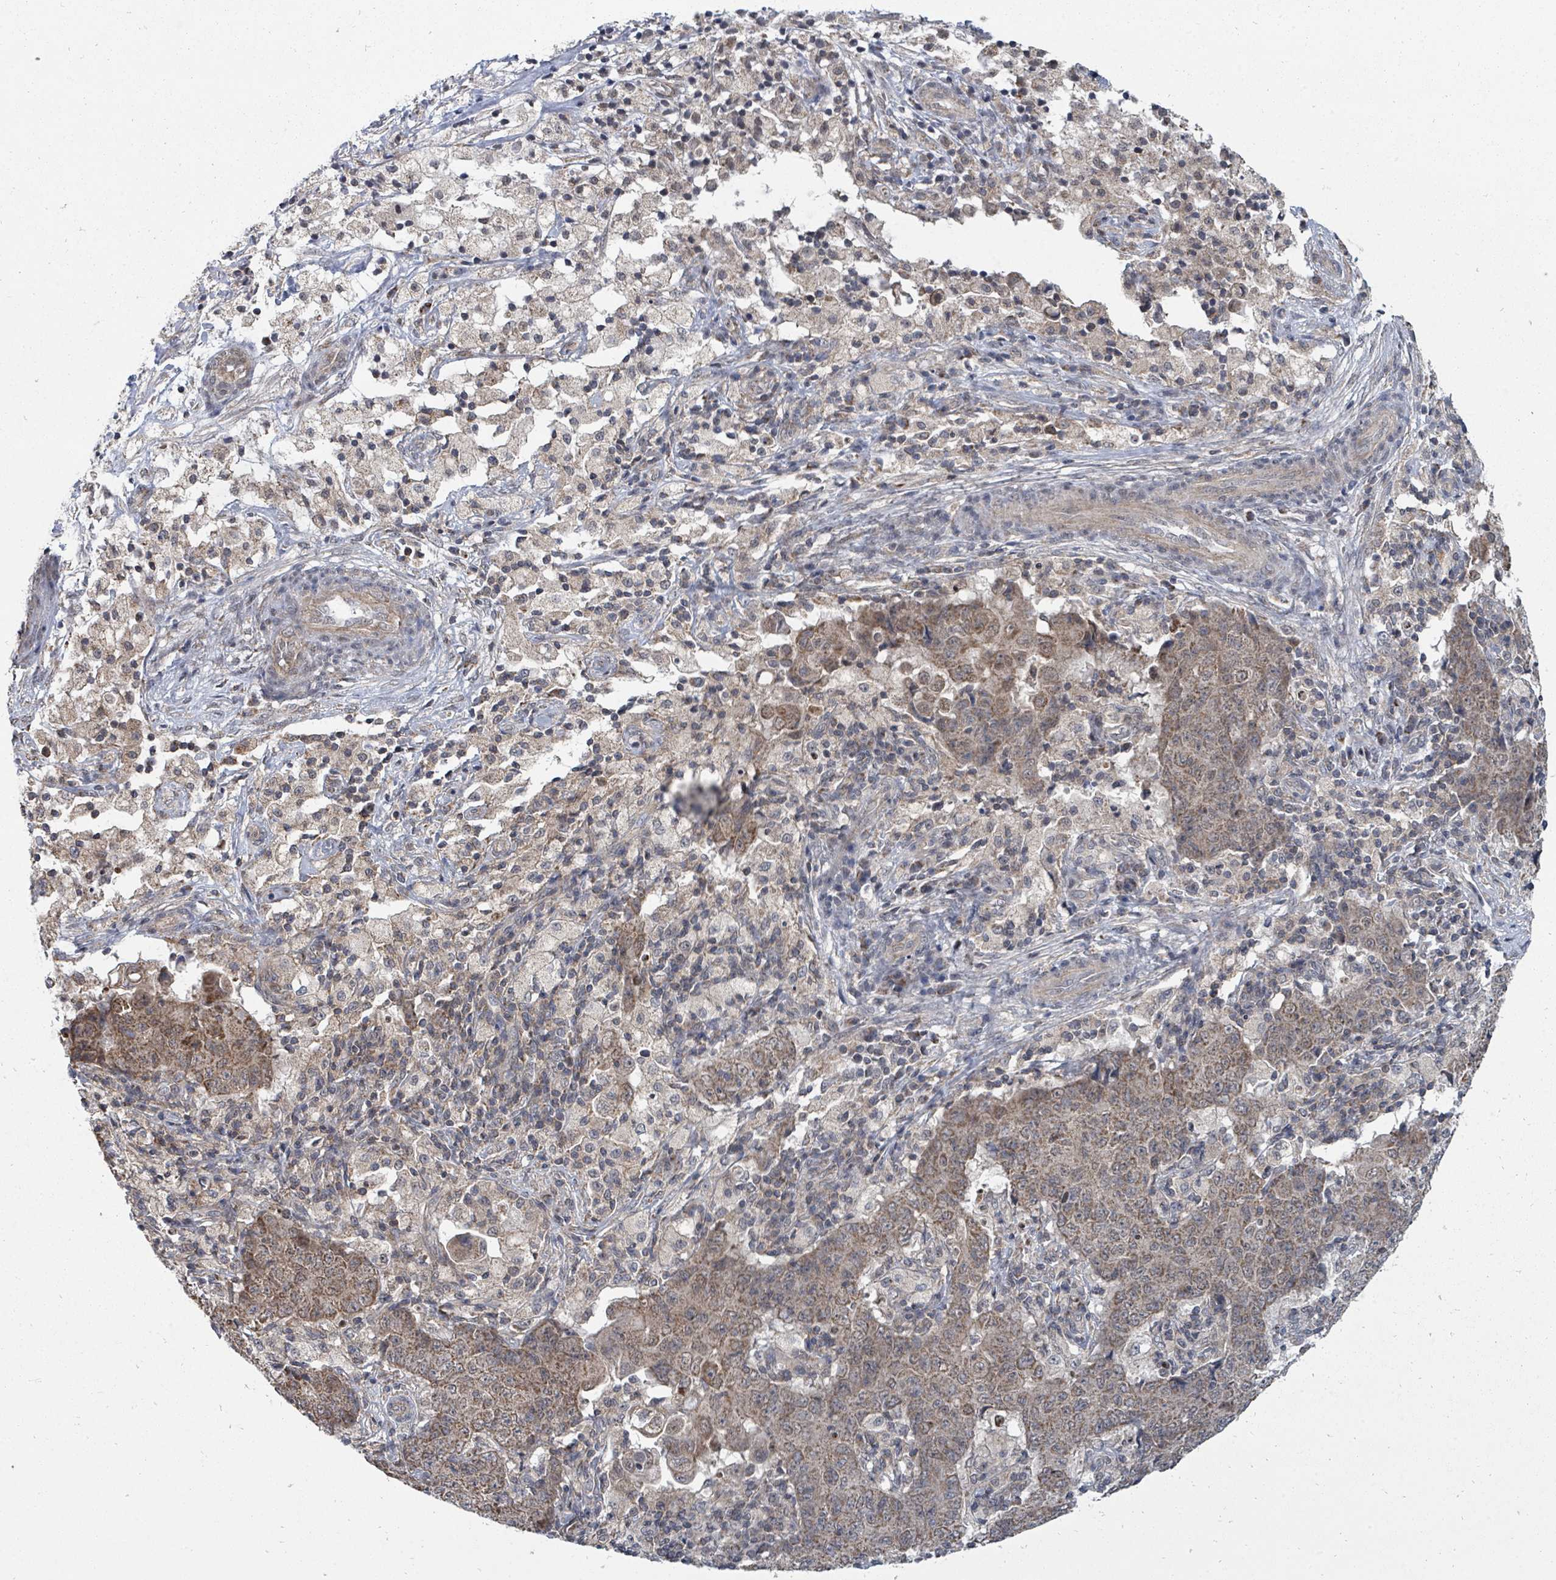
{"staining": {"intensity": "moderate", "quantity": ">75%", "location": "cytoplasmic/membranous"}, "tissue": "ovarian cancer", "cell_type": "Tumor cells", "image_type": "cancer", "snomed": [{"axis": "morphology", "description": "Carcinoma, endometroid"}, {"axis": "topography", "description": "Ovary"}], "caption": "Ovarian endometroid carcinoma stained with DAB immunohistochemistry (IHC) demonstrates medium levels of moderate cytoplasmic/membranous positivity in approximately >75% of tumor cells.", "gene": "MAGOHB", "patient": {"sex": "female", "age": 42}}